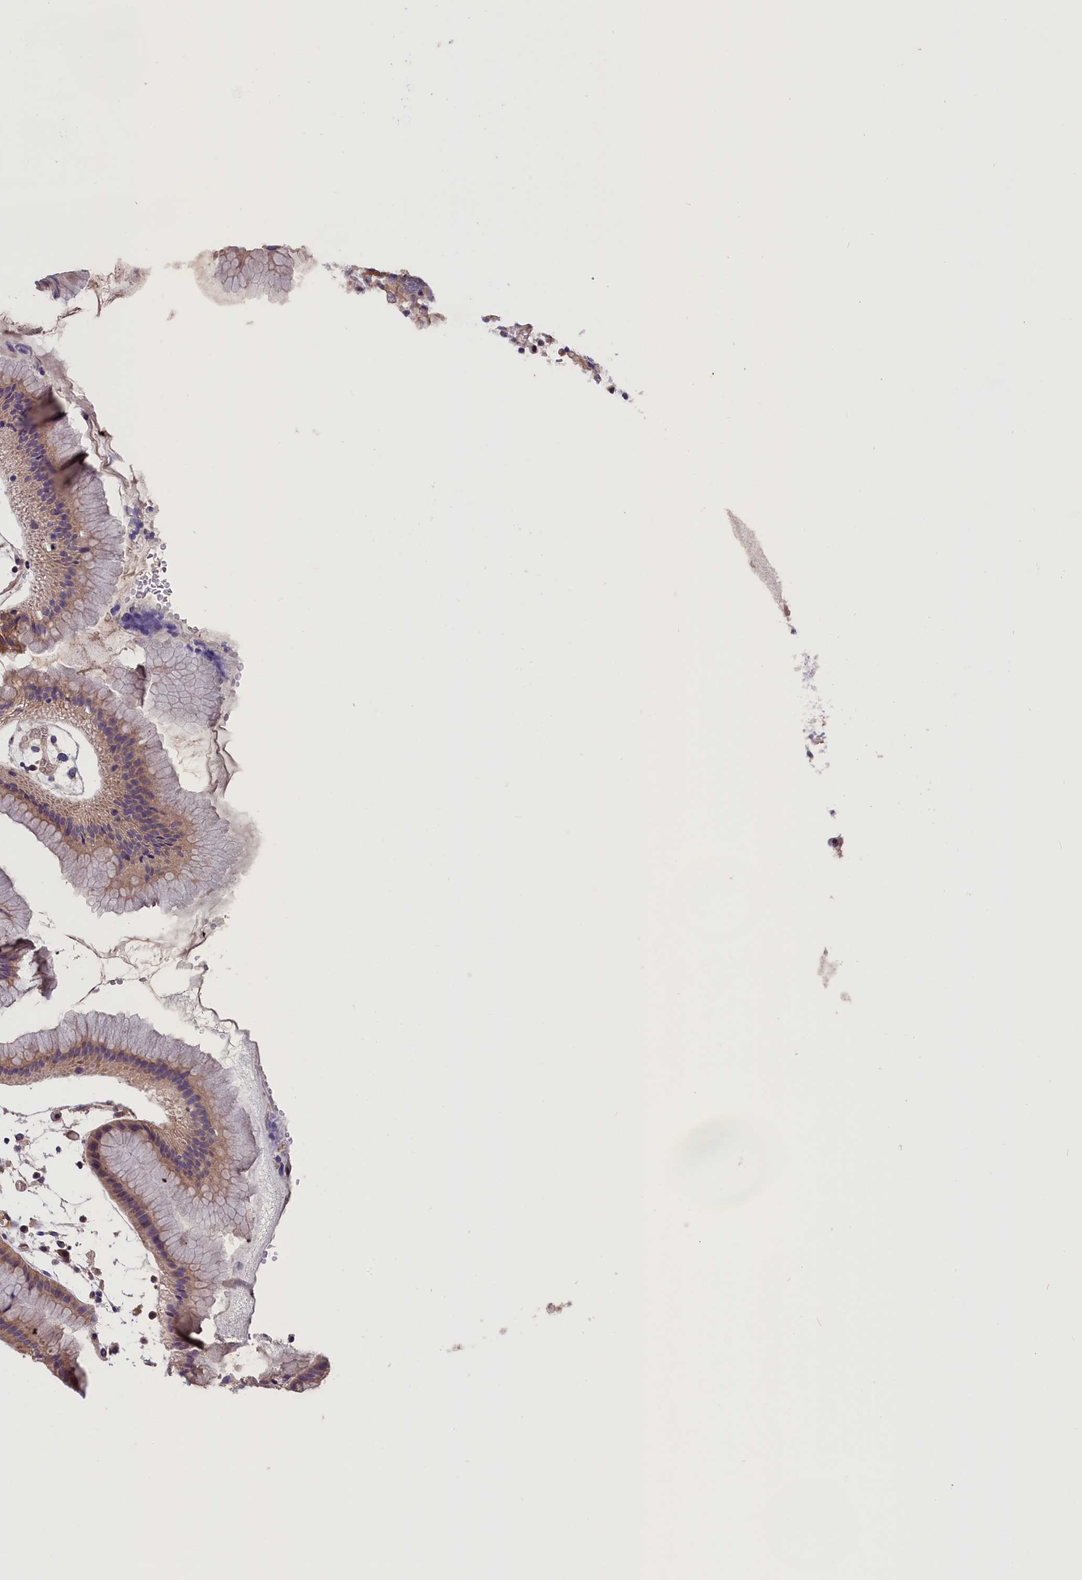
{"staining": {"intensity": "moderate", "quantity": "25%-75%", "location": "cytoplasmic/membranous"}, "tissue": "stomach", "cell_type": "Glandular cells", "image_type": "normal", "snomed": [{"axis": "morphology", "description": "Normal tissue, NOS"}, {"axis": "topography", "description": "Stomach"}, {"axis": "topography", "description": "Stomach, lower"}], "caption": "Protein staining of normal stomach displays moderate cytoplasmic/membranous staining in approximately 25%-75% of glandular cells. The protein is shown in brown color, while the nuclei are stained blue.", "gene": "ABCC8", "patient": {"sex": "female", "age": 75}}